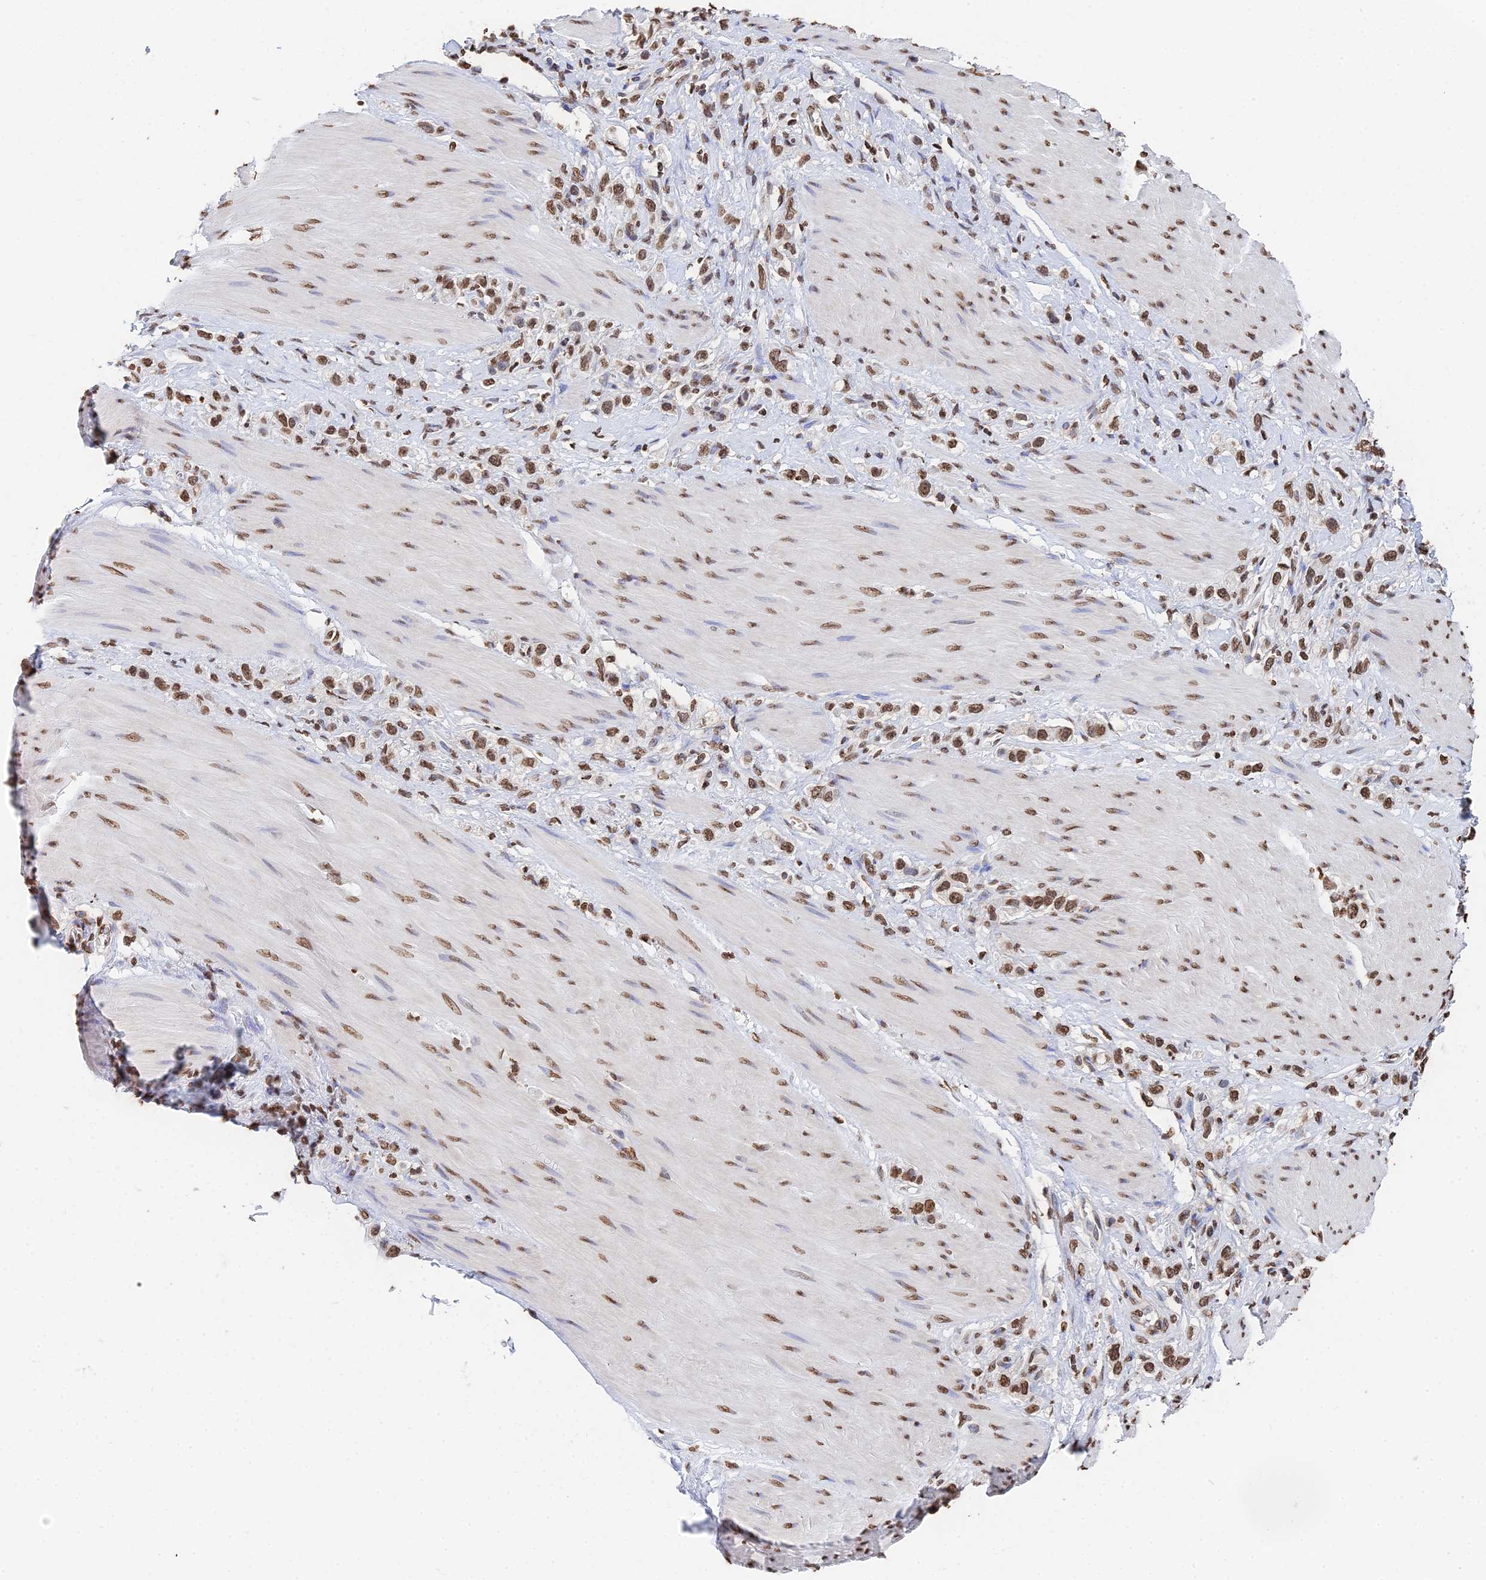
{"staining": {"intensity": "moderate", "quantity": ">75%", "location": "nuclear"}, "tissue": "stomach cancer", "cell_type": "Tumor cells", "image_type": "cancer", "snomed": [{"axis": "morphology", "description": "Adenocarcinoma, NOS"}, {"axis": "topography", "description": "Stomach"}], "caption": "Immunohistochemistry micrograph of human stomach cancer stained for a protein (brown), which displays medium levels of moderate nuclear expression in about >75% of tumor cells.", "gene": "GBP3", "patient": {"sex": "female", "age": 65}}